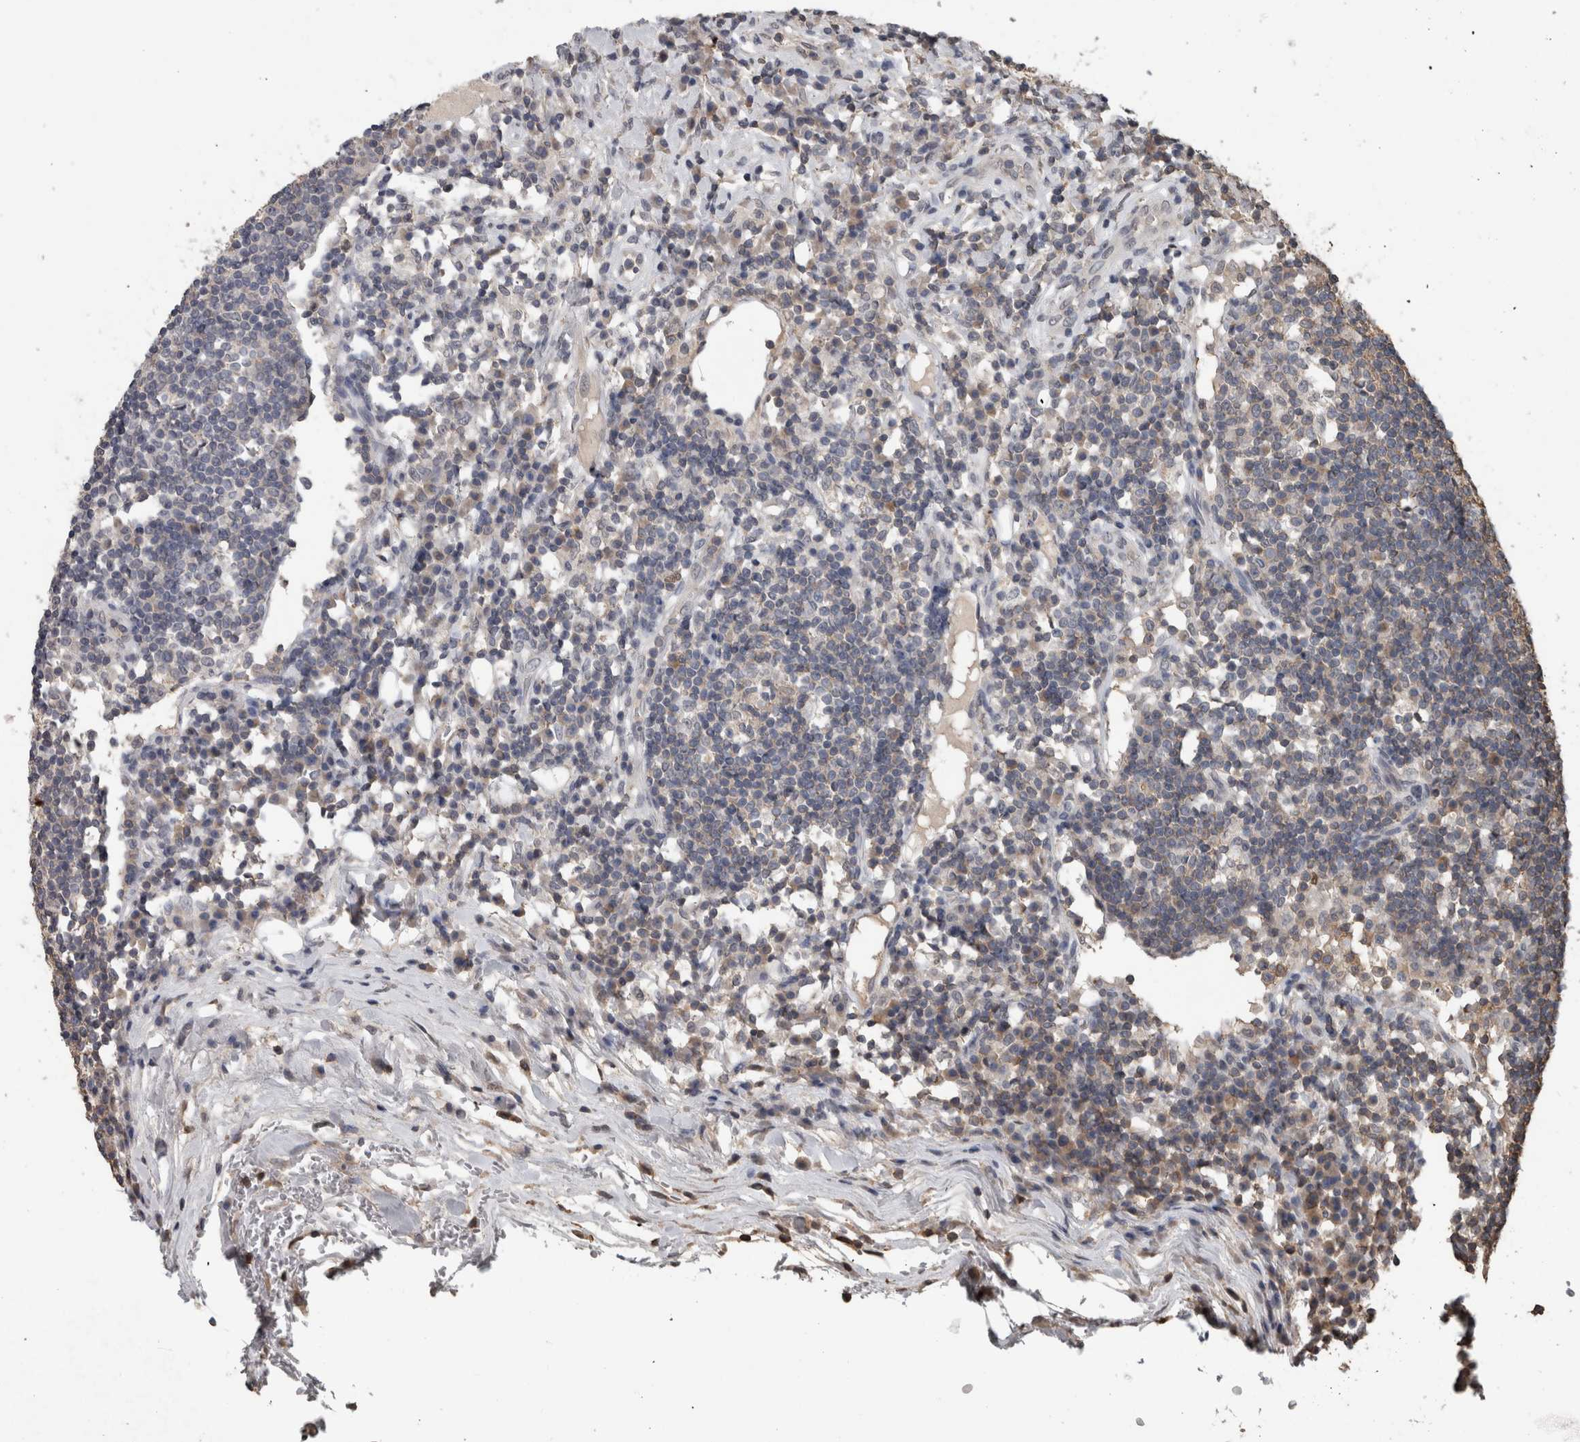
{"staining": {"intensity": "weak", "quantity": ">75%", "location": "cytoplasmic/membranous"}, "tissue": "lymph node", "cell_type": "Germinal center cells", "image_type": "normal", "snomed": [{"axis": "morphology", "description": "Normal tissue, NOS"}, {"axis": "topography", "description": "Lymph node"}], "caption": "Immunohistochemistry (IHC) staining of normal lymph node, which reveals low levels of weak cytoplasmic/membranous positivity in approximately >75% of germinal center cells indicating weak cytoplasmic/membranous protein staining. The staining was performed using DAB (brown) for protein detection and nuclei were counterstained in hematoxylin (blue).", "gene": "MAFF", "patient": {"sex": "female", "age": 53}}